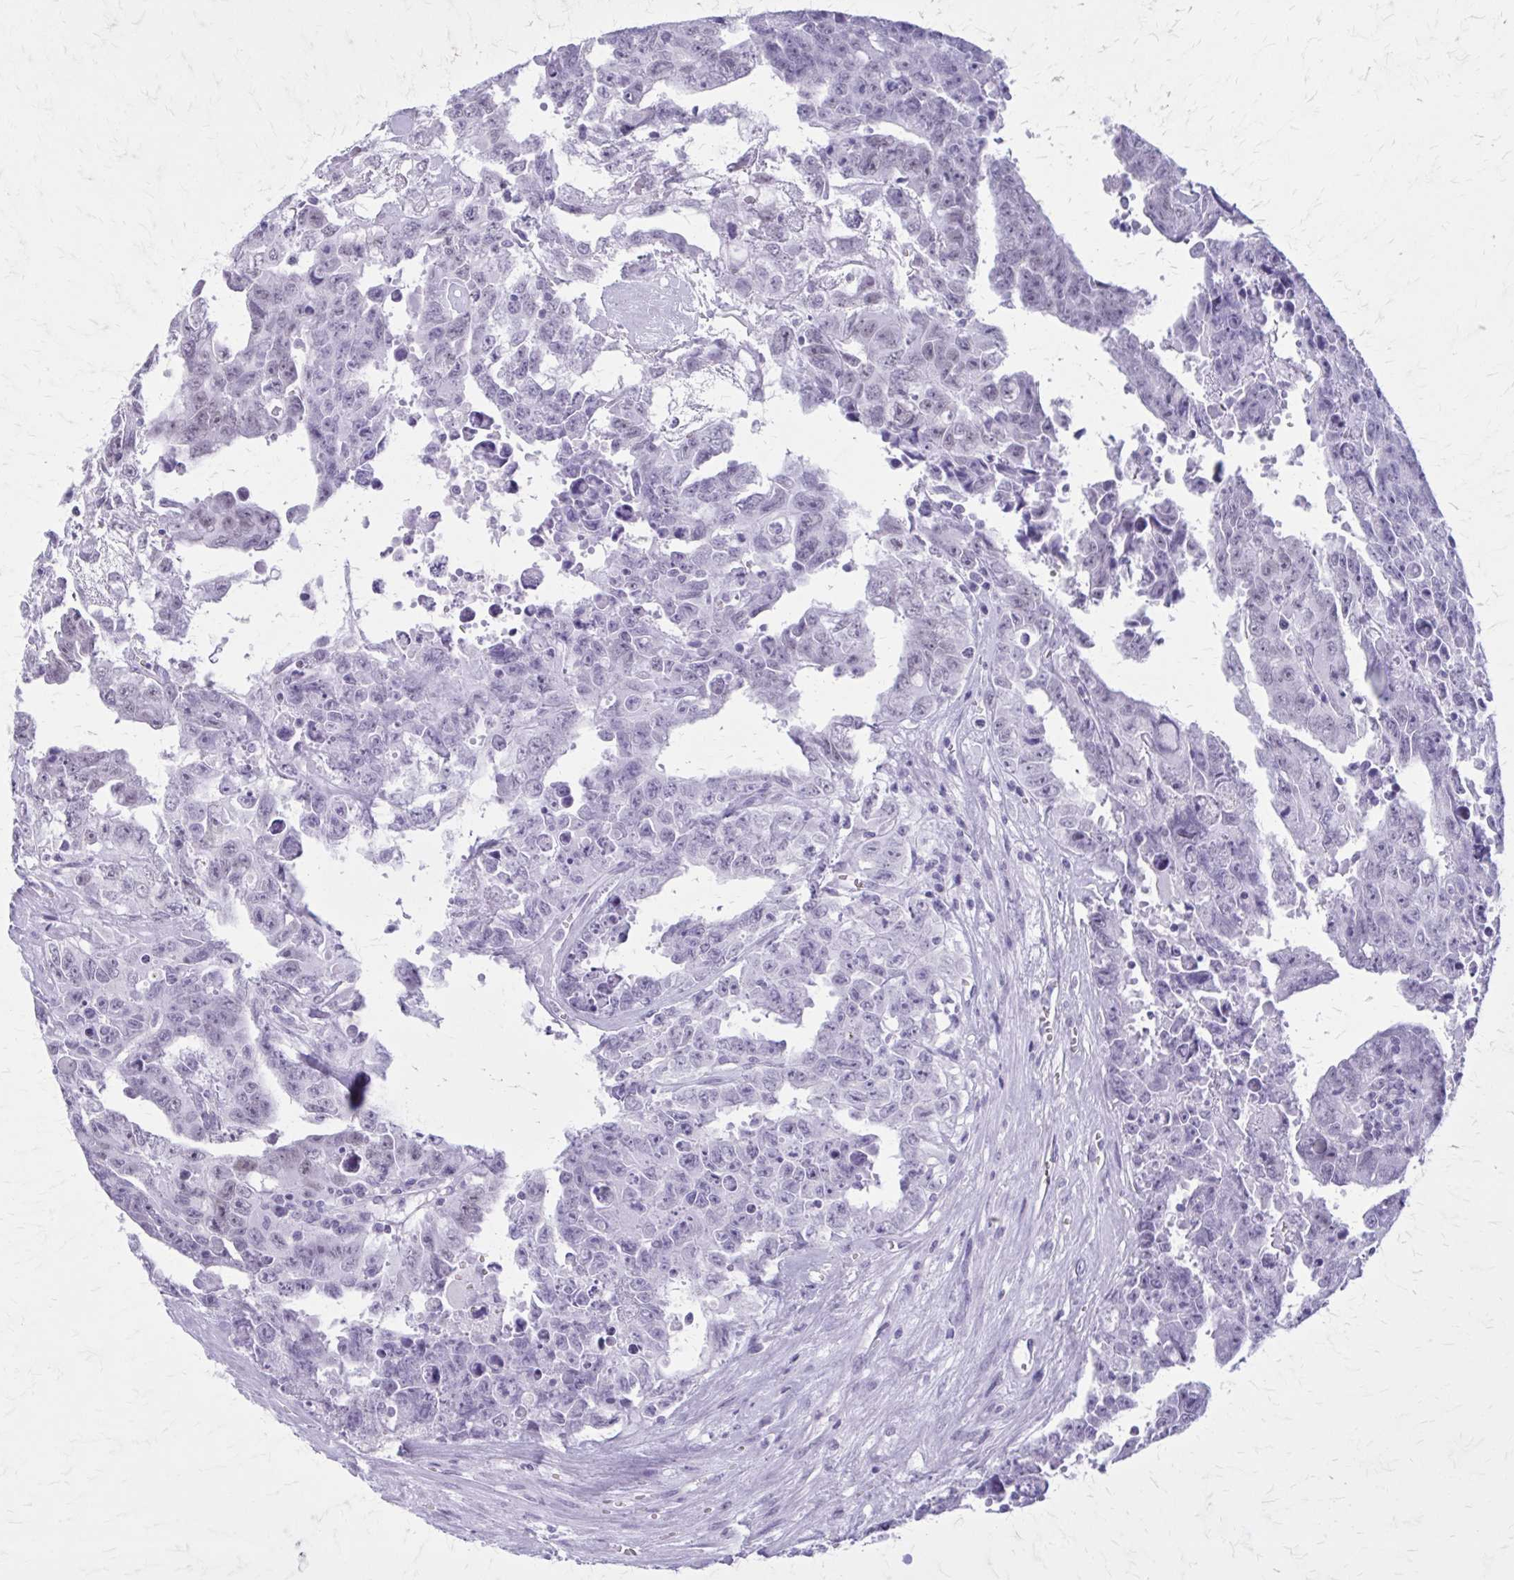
{"staining": {"intensity": "negative", "quantity": "none", "location": "none"}, "tissue": "testis cancer", "cell_type": "Tumor cells", "image_type": "cancer", "snomed": [{"axis": "morphology", "description": "Carcinoma, Embryonal, NOS"}, {"axis": "topography", "description": "Testis"}], "caption": "The image reveals no staining of tumor cells in testis cancer (embryonal carcinoma).", "gene": "GAD1", "patient": {"sex": "male", "age": 24}}